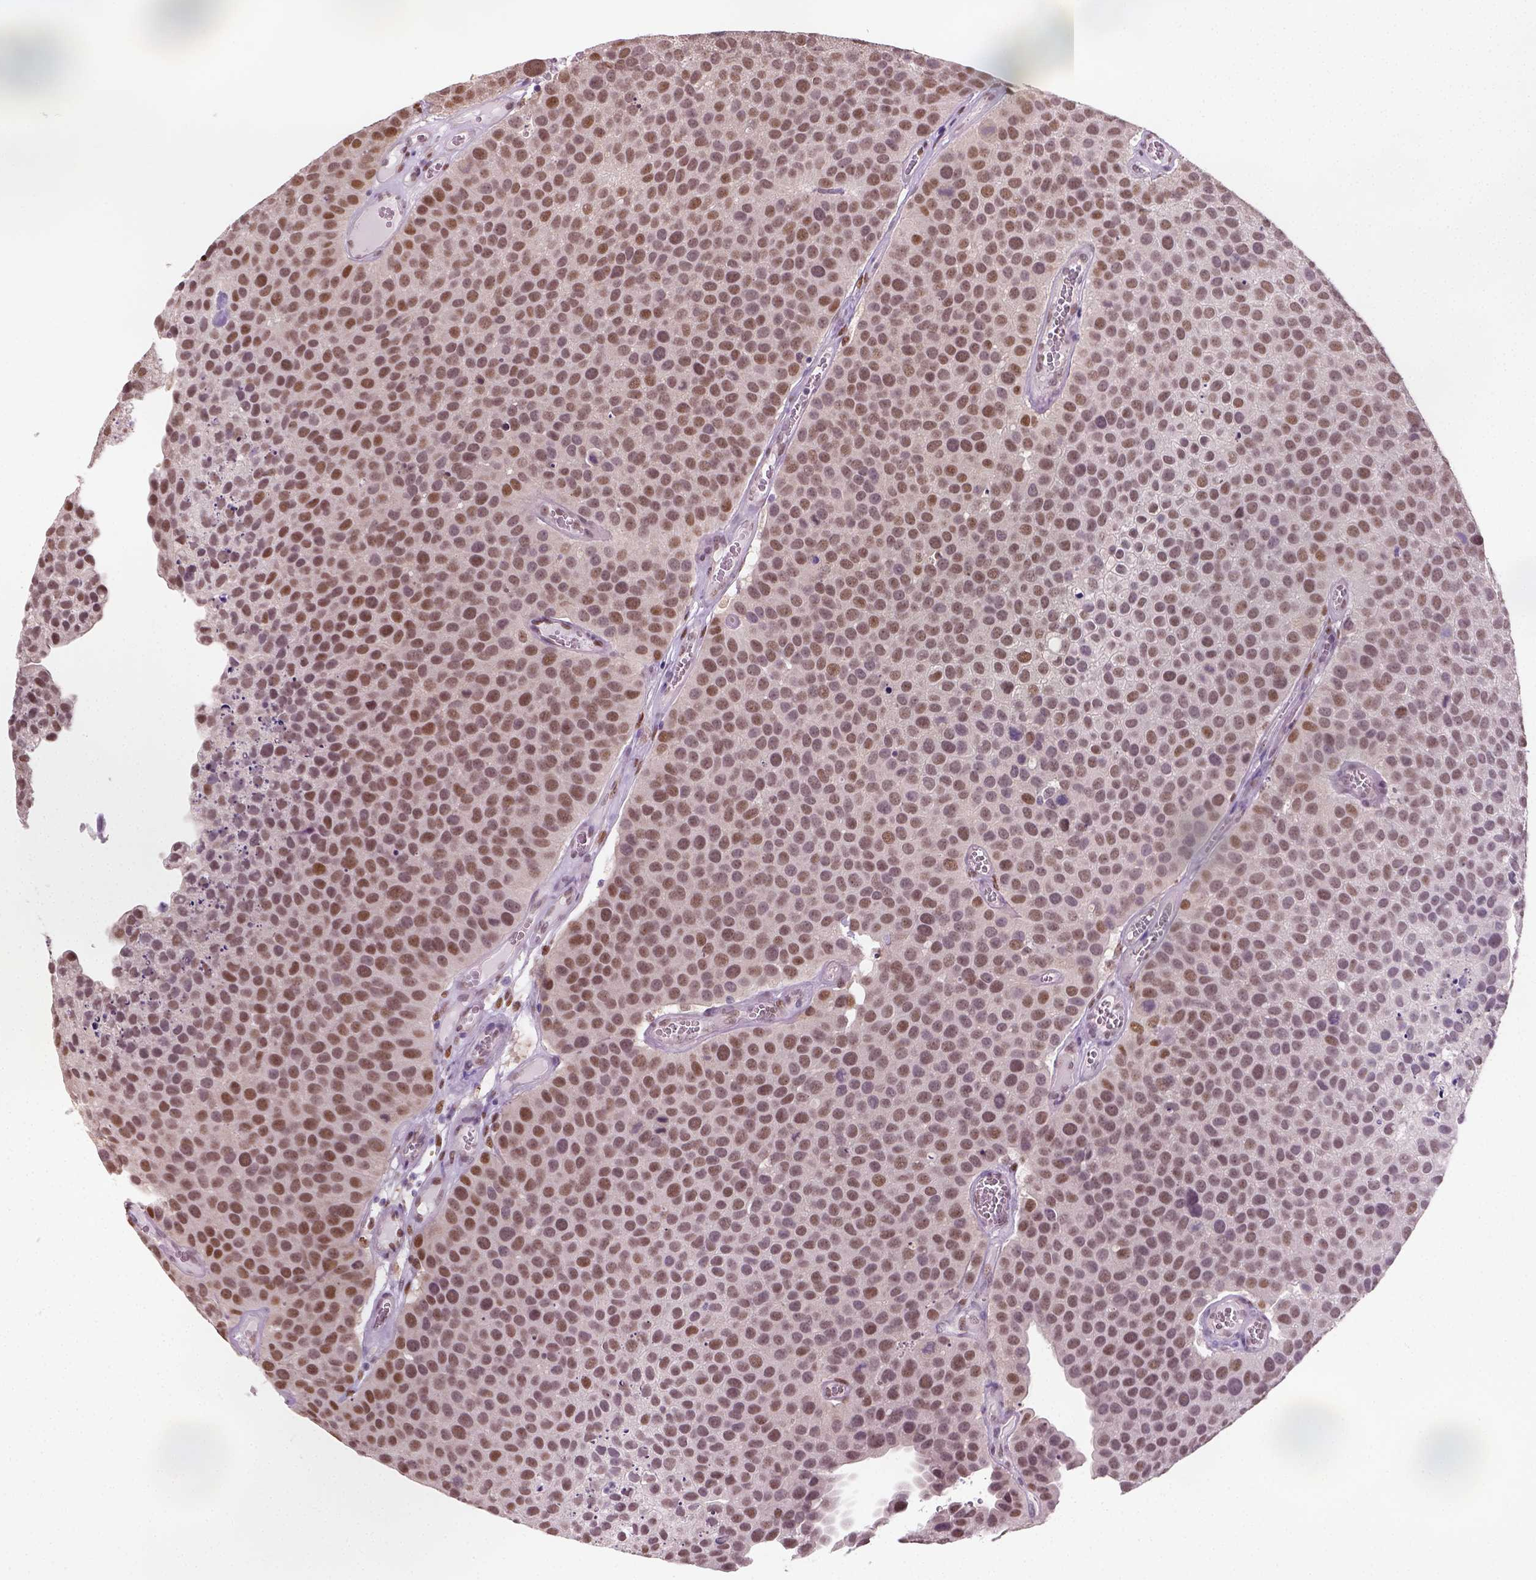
{"staining": {"intensity": "moderate", "quantity": ">75%", "location": "nuclear"}, "tissue": "urothelial cancer", "cell_type": "Tumor cells", "image_type": "cancer", "snomed": [{"axis": "morphology", "description": "Urothelial carcinoma, Low grade"}, {"axis": "topography", "description": "Urinary bladder"}], "caption": "A brown stain shows moderate nuclear positivity of a protein in human urothelial carcinoma (low-grade) tumor cells.", "gene": "C1orf112", "patient": {"sex": "female", "age": 69}}